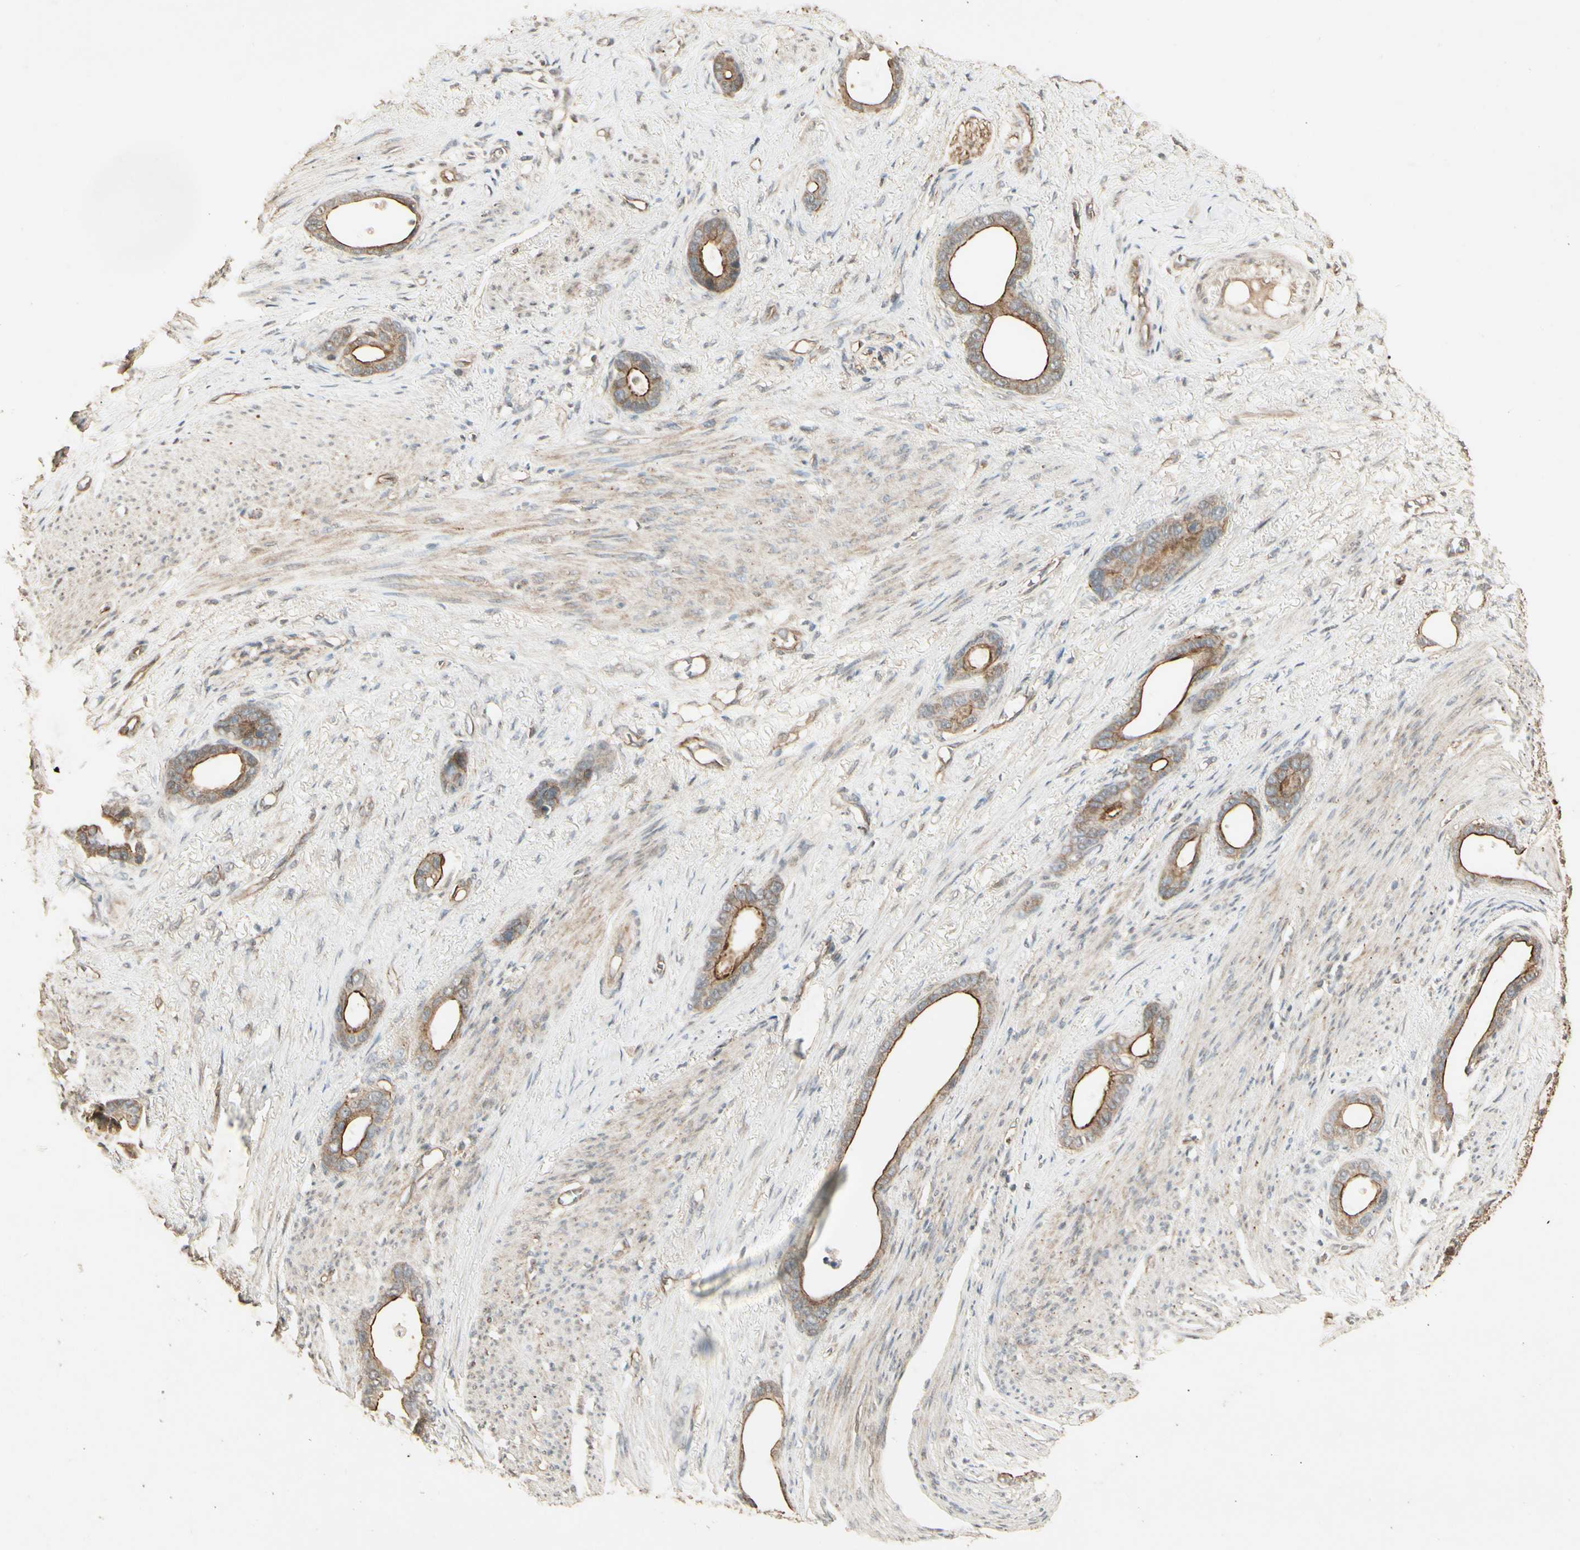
{"staining": {"intensity": "moderate", "quantity": ">75%", "location": "cytoplasmic/membranous"}, "tissue": "stomach cancer", "cell_type": "Tumor cells", "image_type": "cancer", "snomed": [{"axis": "morphology", "description": "Adenocarcinoma, NOS"}, {"axis": "topography", "description": "Stomach"}], "caption": "Stomach cancer was stained to show a protein in brown. There is medium levels of moderate cytoplasmic/membranous expression in approximately >75% of tumor cells.", "gene": "RNF180", "patient": {"sex": "female", "age": 75}}